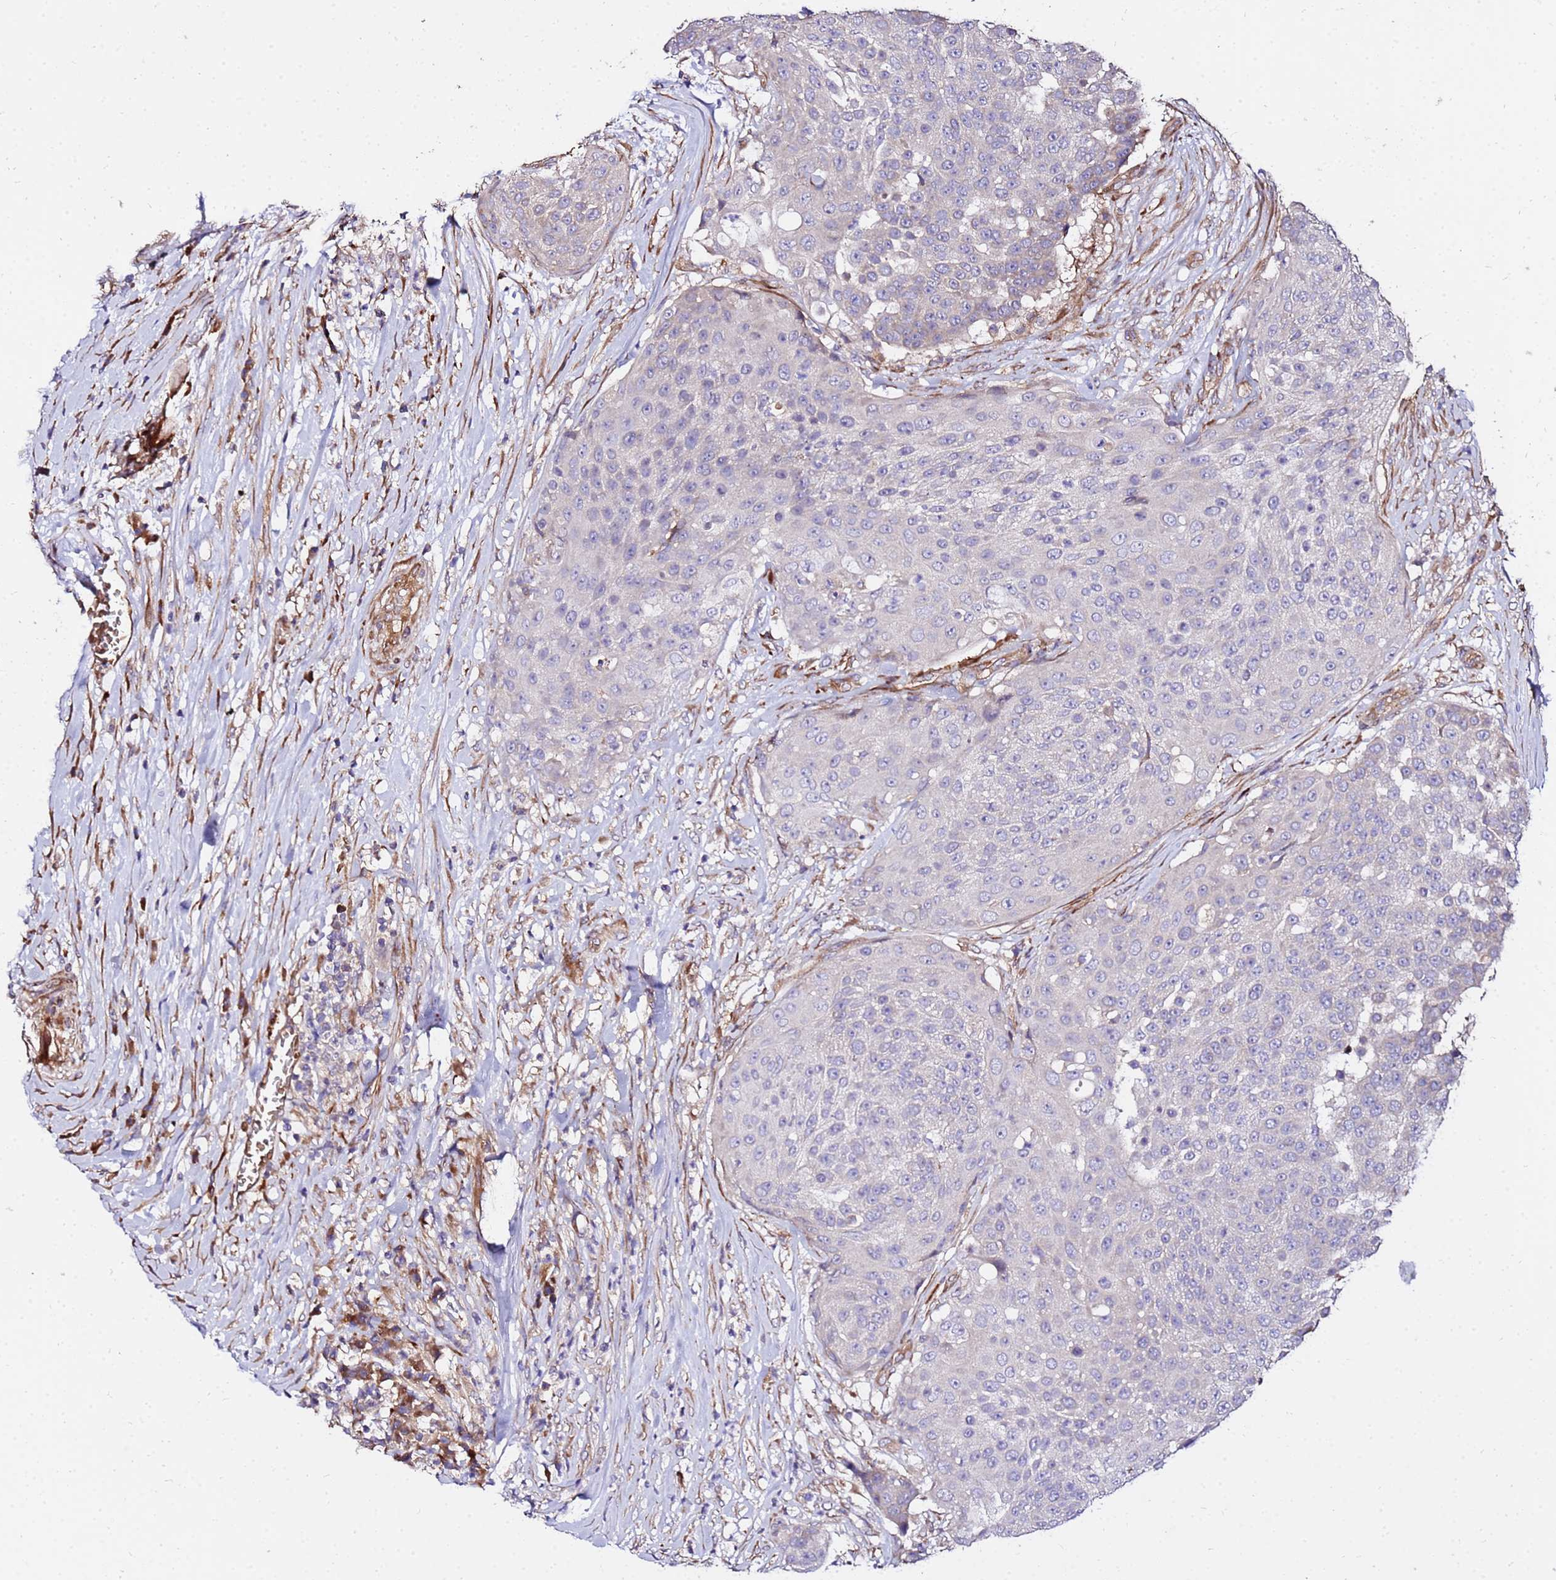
{"staining": {"intensity": "negative", "quantity": "none", "location": "none"}, "tissue": "urothelial cancer", "cell_type": "Tumor cells", "image_type": "cancer", "snomed": [{"axis": "morphology", "description": "Urothelial carcinoma, High grade"}, {"axis": "topography", "description": "Urinary bladder"}], "caption": "High power microscopy image of an immunohistochemistry micrograph of urothelial cancer, revealing no significant expression in tumor cells. The staining is performed using DAB (3,3'-diaminobenzidine) brown chromogen with nuclei counter-stained in using hematoxylin.", "gene": "WWC2", "patient": {"sex": "female", "age": 63}}